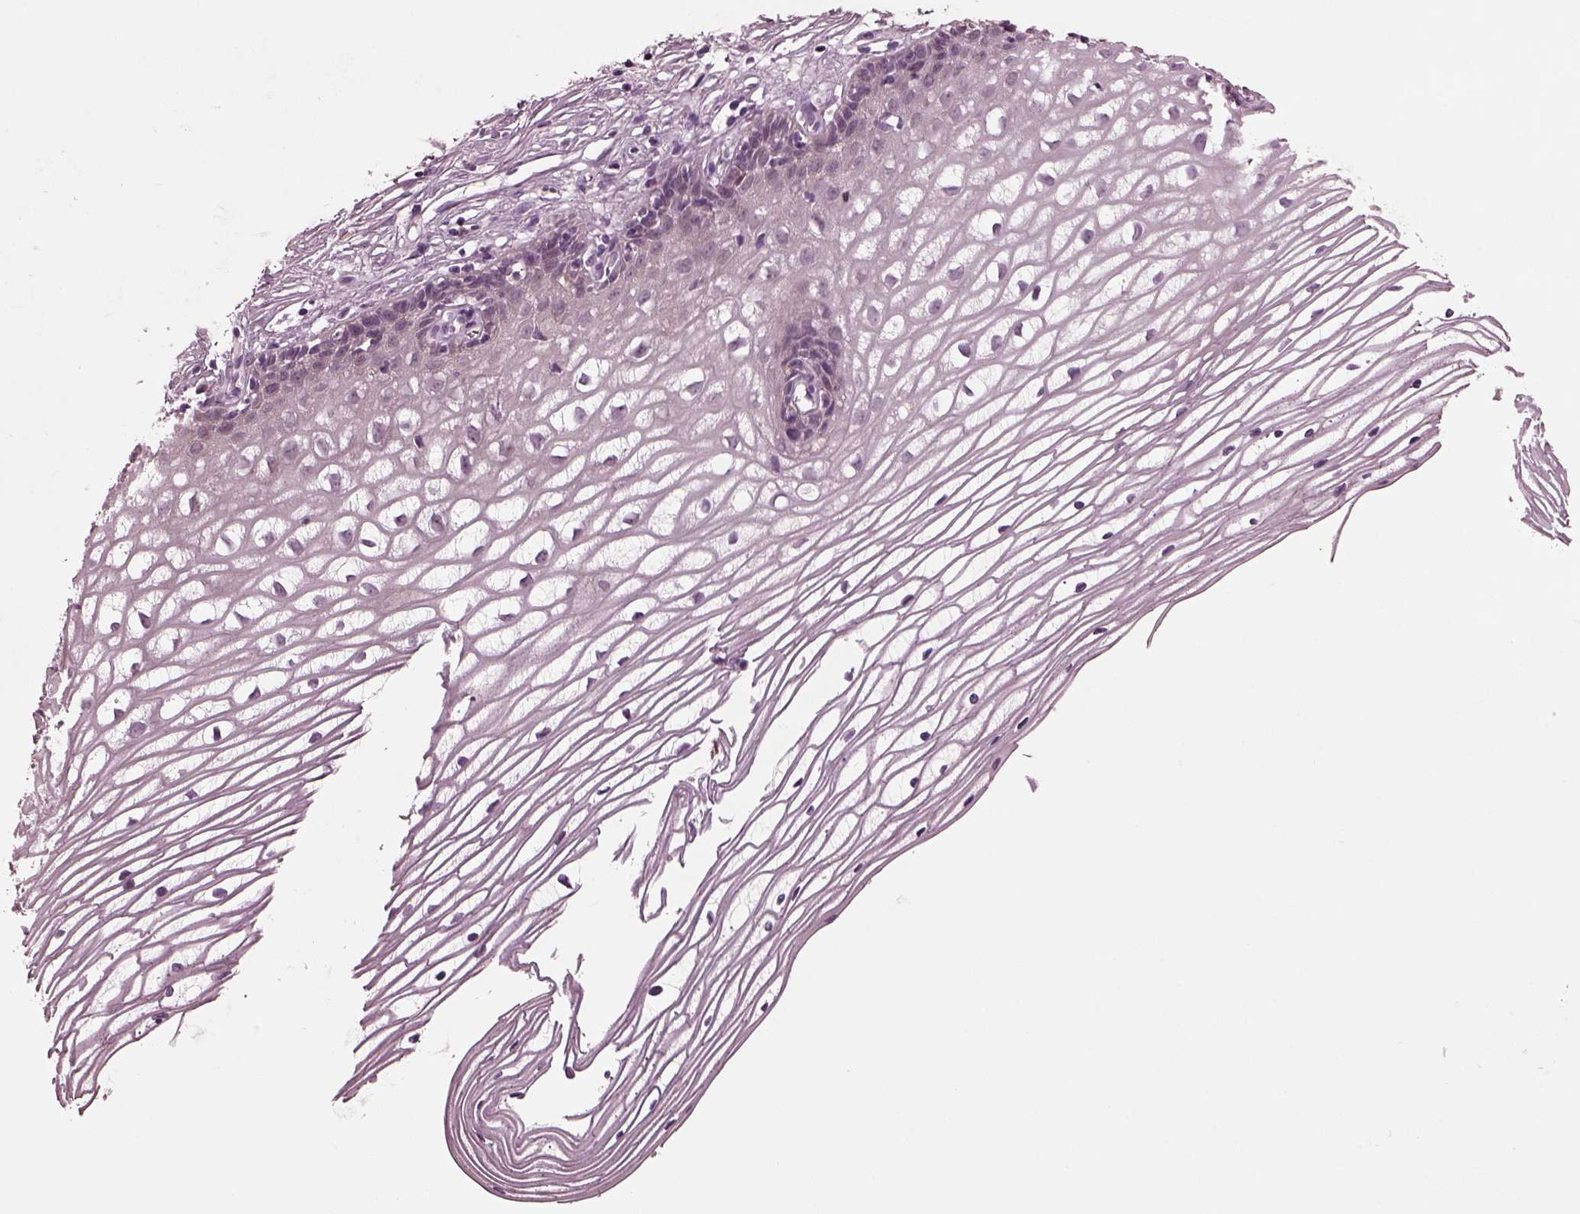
{"staining": {"intensity": "negative", "quantity": "none", "location": "none"}, "tissue": "cervix", "cell_type": "Glandular cells", "image_type": "normal", "snomed": [{"axis": "morphology", "description": "Normal tissue, NOS"}, {"axis": "topography", "description": "Cervix"}], "caption": "A high-resolution histopathology image shows IHC staining of normal cervix, which reveals no significant positivity in glandular cells.", "gene": "MIB2", "patient": {"sex": "female", "age": 40}}